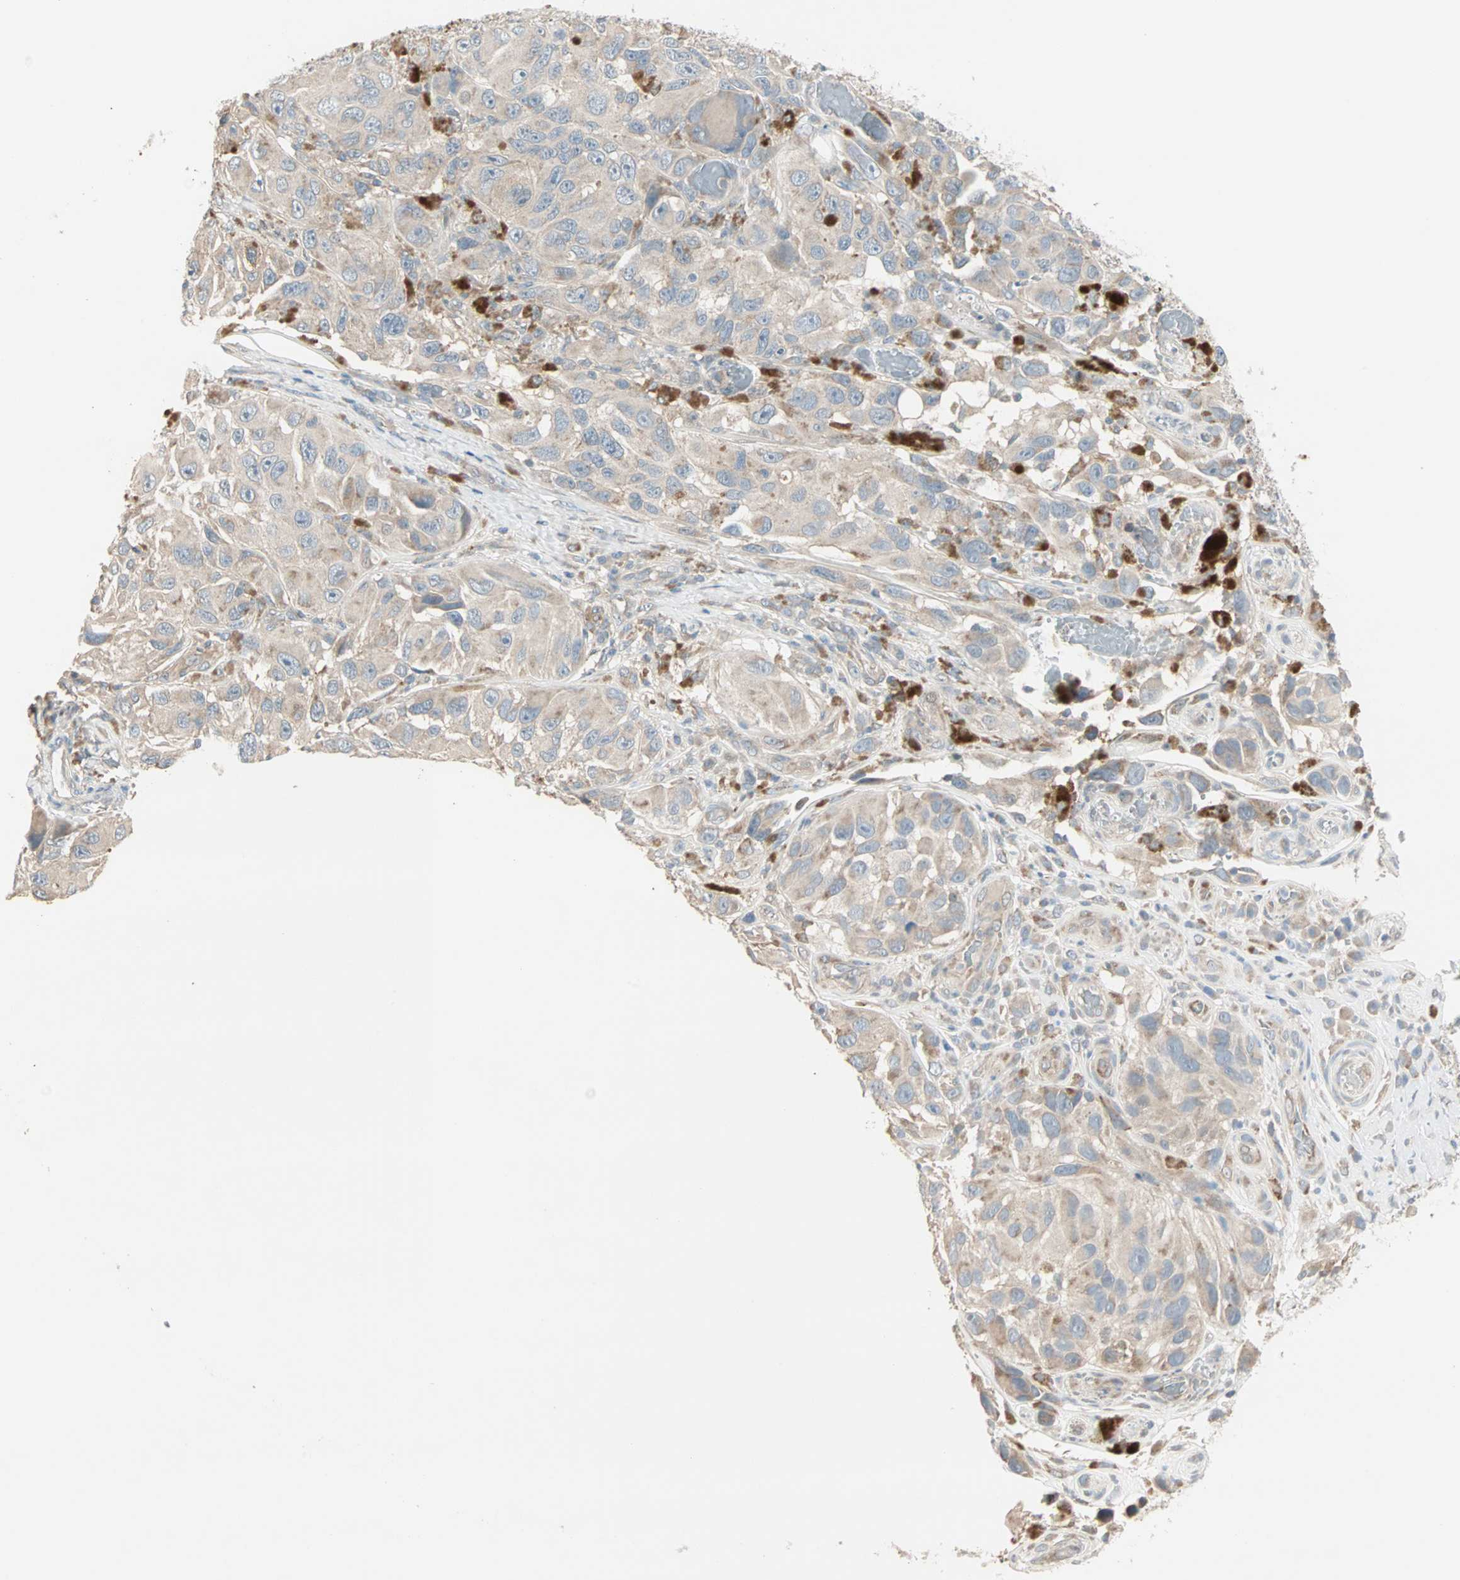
{"staining": {"intensity": "weak", "quantity": ">75%", "location": "cytoplasmic/membranous"}, "tissue": "melanoma", "cell_type": "Tumor cells", "image_type": "cancer", "snomed": [{"axis": "morphology", "description": "Malignant melanoma, NOS"}, {"axis": "topography", "description": "Skin"}], "caption": "Immunohistochemistry image of human malignant melanoma stained for a protein (brown), which shows low levels of weak cytoplasmic/membranous staining in about >75% of tumor cells.", "gene": "ZFP36", "patient": {"sex": "female", "age": 73}}